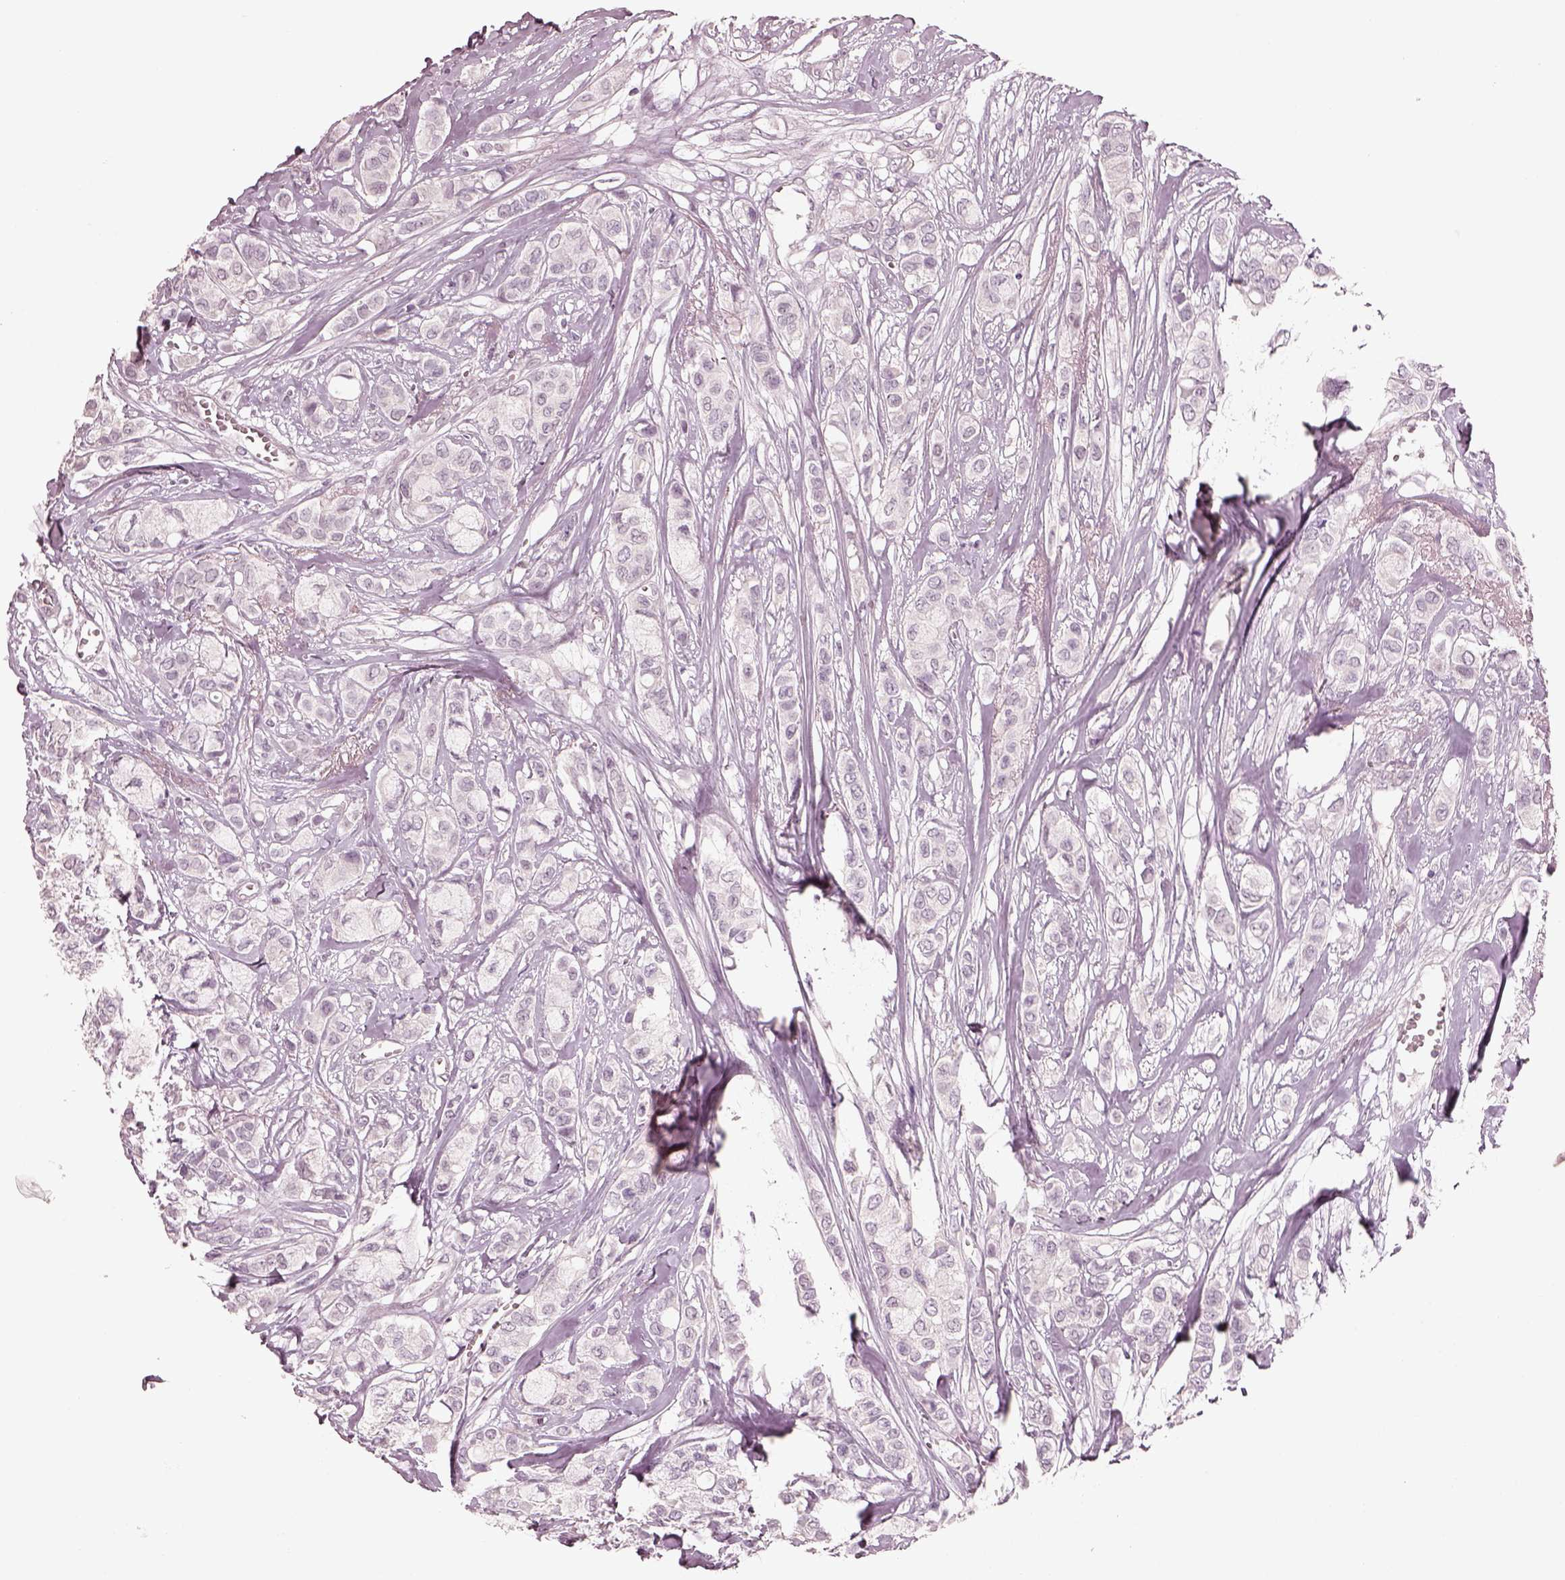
{"staining": {"intensity": "negative", "quantity": "none", "location": "none"}, "tissue": "breast cancer", "cell_type": "Tumor cells", "image_type": "cancer", "snomed": [{"axis": "morphology", "description": "Duct carcinoma"}, {"axis": "topography", "description": "Breast"}], "caption": "Immunohistochemistry of human breast cancer (intraductal carcinoma) shows no expression in tumor cells. The staining was performed using DAB (3,3'-diaminobenzidine) to visualize the protein expression in brown, while the nuclei were stained in blue with hematoxylin (Magnification: 20x).", "gene": "EGR4", "patient": {"sex": "female", "age": 85}}